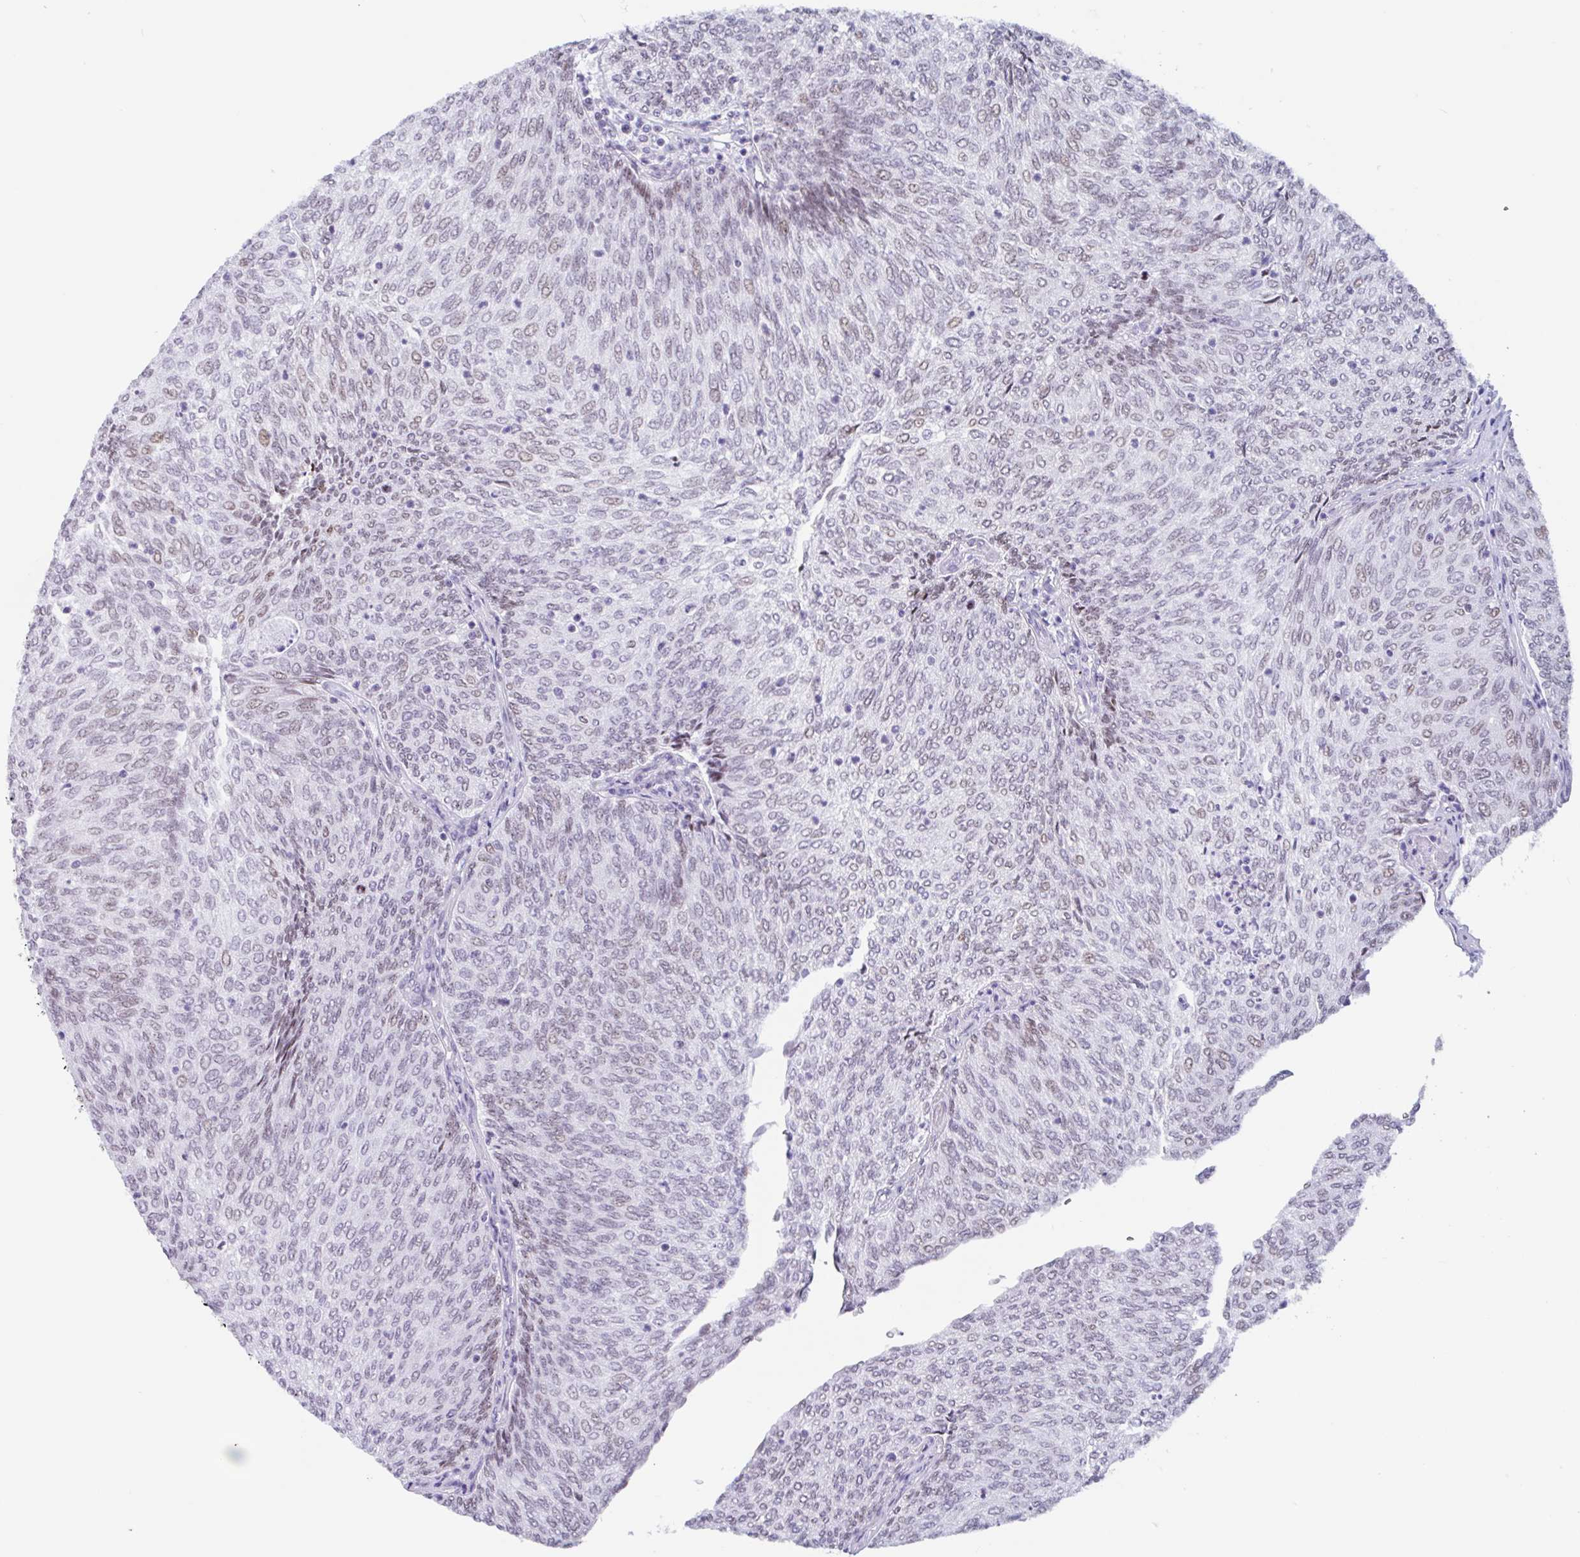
{"staining": {"intensity": "moderate", "quantity": "25%-75%", "location": "nuclear"}, "tissue": "urothelial cancer", "cell_type": "Tumor cells", "image_type": "cancer", "snomed": [{"axis": "morphology", "description": "Urothelial carcinoma, High grade"}, {"axis": "topography", "description": "Urinary bladder"}], "caption": "Immunohistochemical staining of high-grade urothelial carcinoma shows moderate nuclear protein positivity in about 25%-75% of tumor cells.", "gene": "LENG9", "patient": {"sex": "female", "age": 79}}